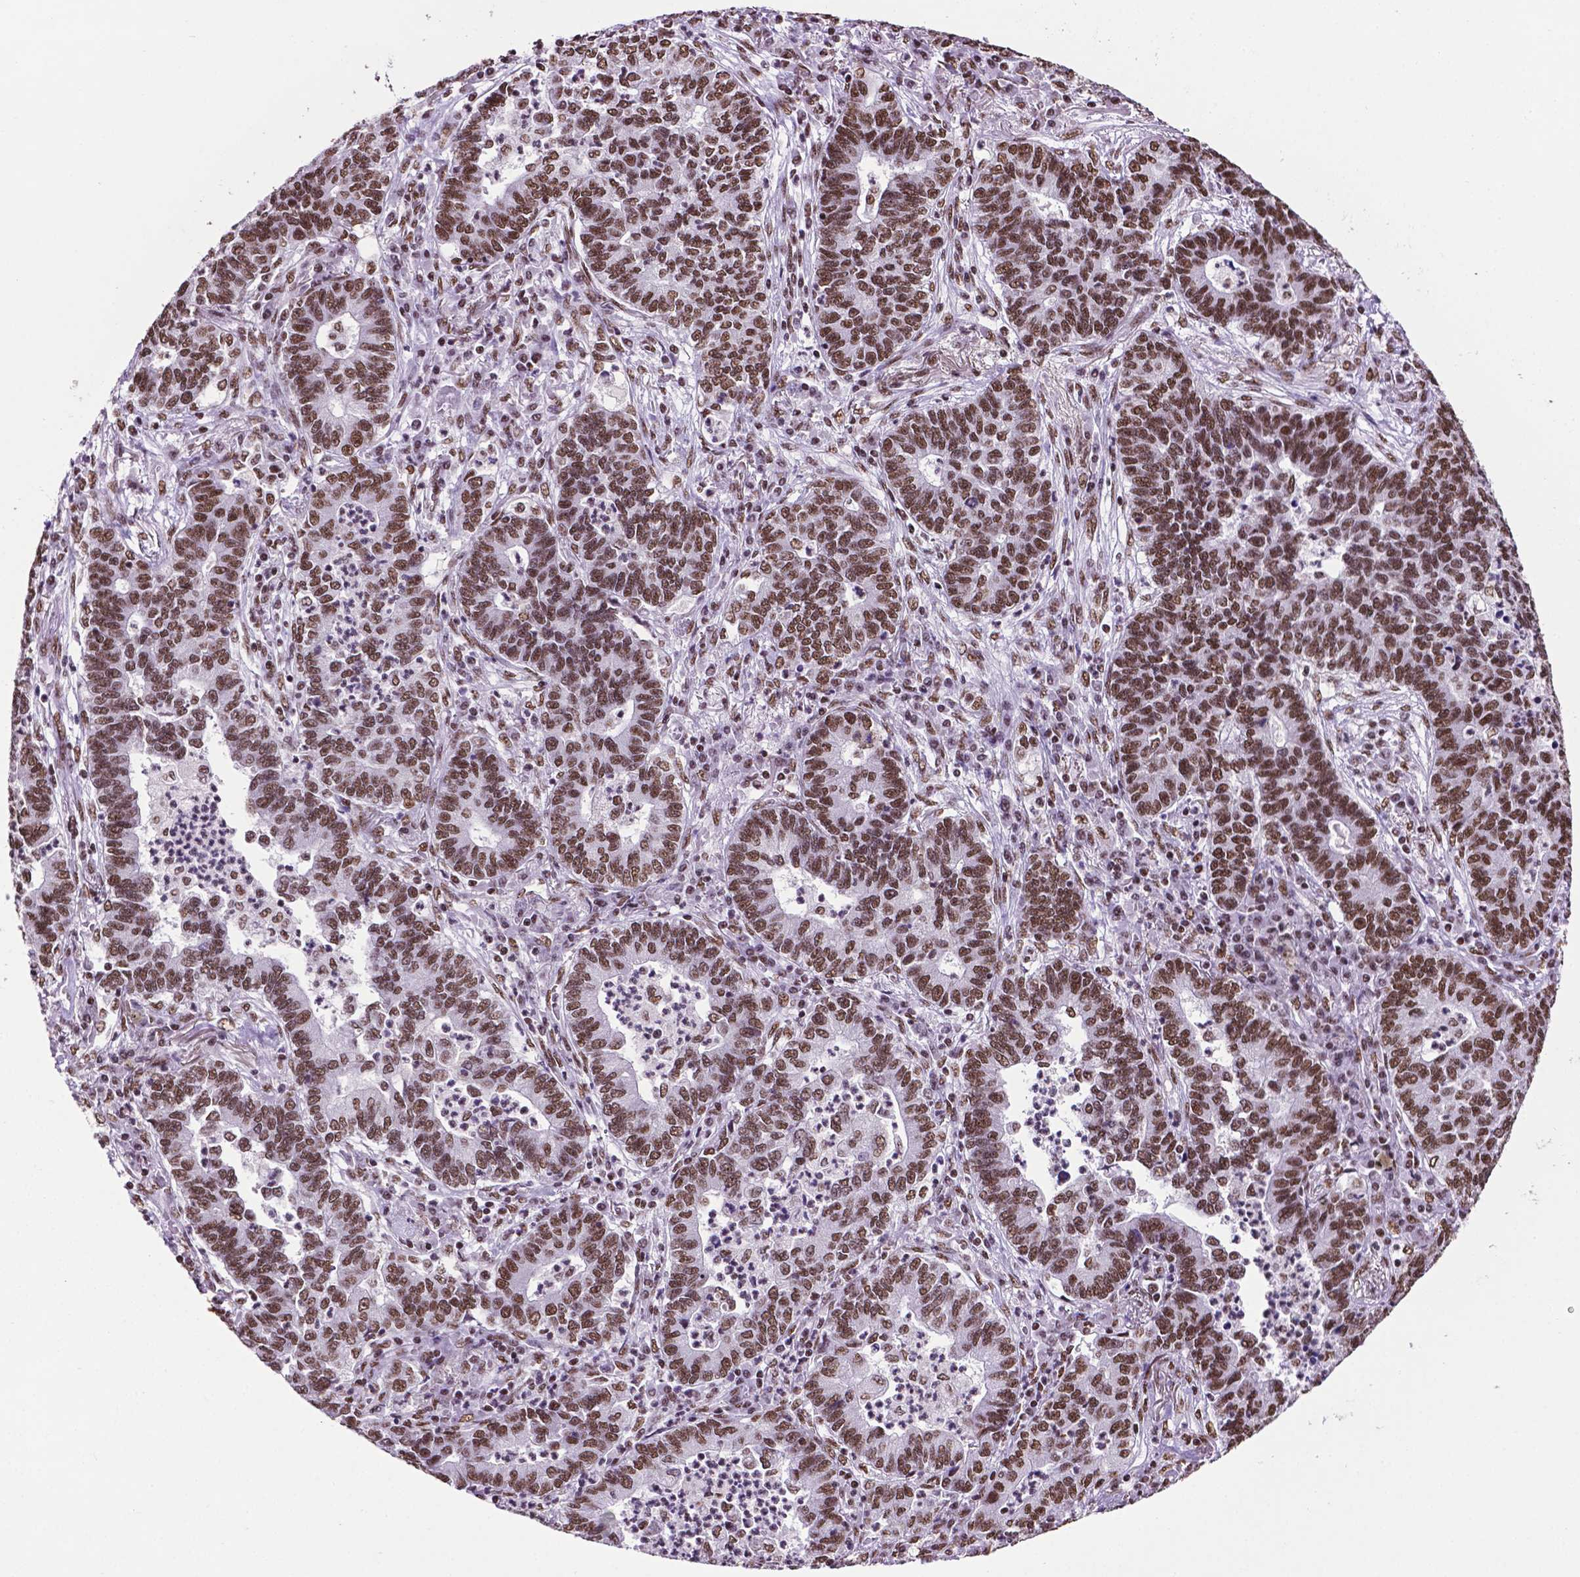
{"staining": {"intensity": "moderate", "quantity": ">75%", "location": "nuclear"}, "tissue": "lung cancer", "cell_type": "Tumor cells", "image_type": "cancer", "snomed": [{"axis": "morphology", "description": "Adenocarcinoma, NOS"}, {"axis": "topography", "description": "Lung"}], "caption": "Adenocarcinoma (lung) stained with a brown dye demonstrates moderate nuclear positive positivity in approximately >75% of tumor cells.", "gene": "CCAR2", "patient": {"sex": "female", "age": 57}}